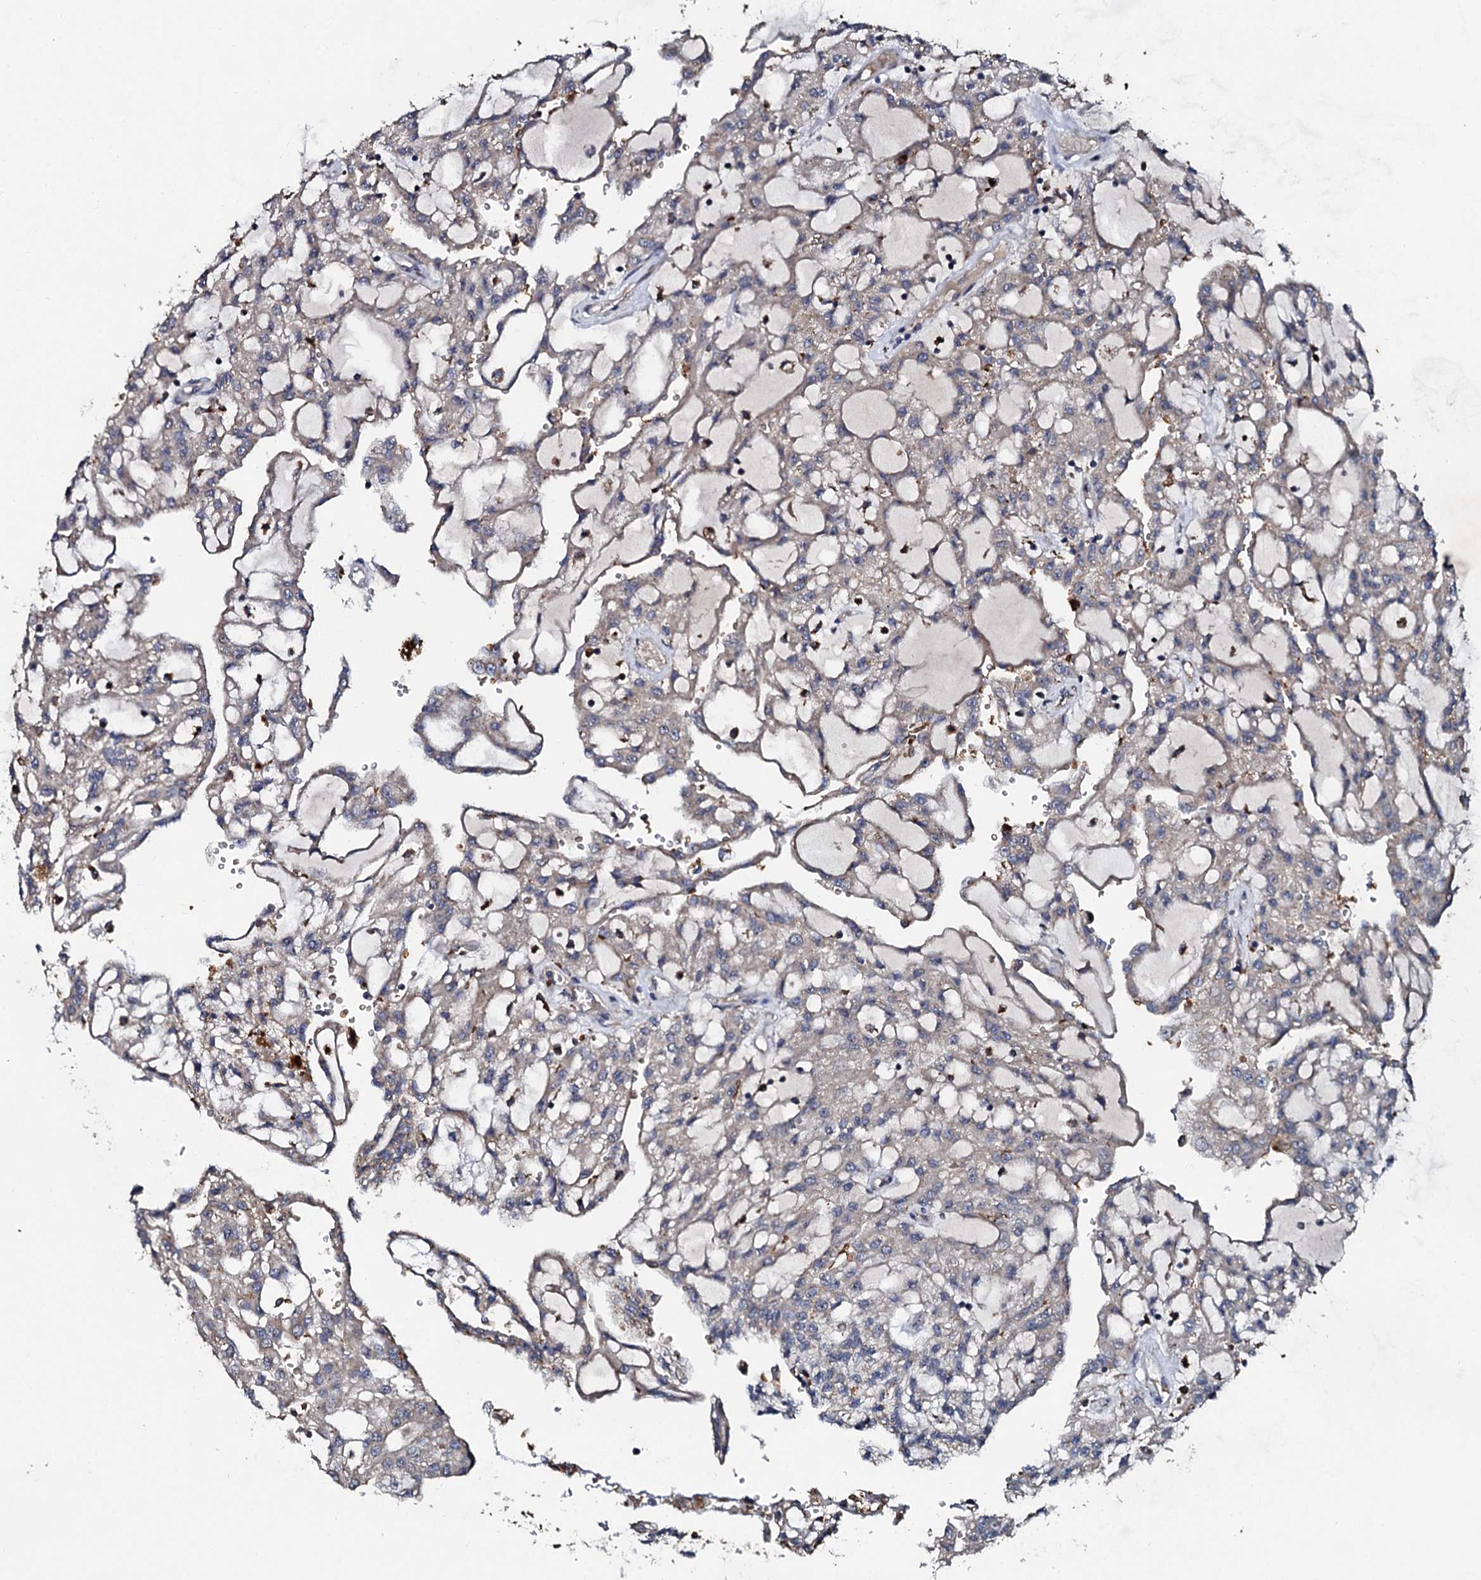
{"staining": {"intensity": "weak", "quantity": "<25%", "location": "cytoplasmic/membranous"}, "tissue": "renal cancer", "cell_type": "Tumor cells", "image_type": "cancer", "snomed": [{"axis": "morphology", "description": "Adenocarcinoma, NOS"}, {"axis": "topography", "description": "Kidney"}], "caption": "Immunohistochemical staining of human renal cancer (adenocarcinoma) displays no significant positivity in tumor cells. The staining is performed using DAB (3,3'-diaminobenzidine) brown chromogen with nuclei counter-stained in using hematoxylin.", "gene": "LRRC28", "patient": {"sex": "male", "age": 63}}